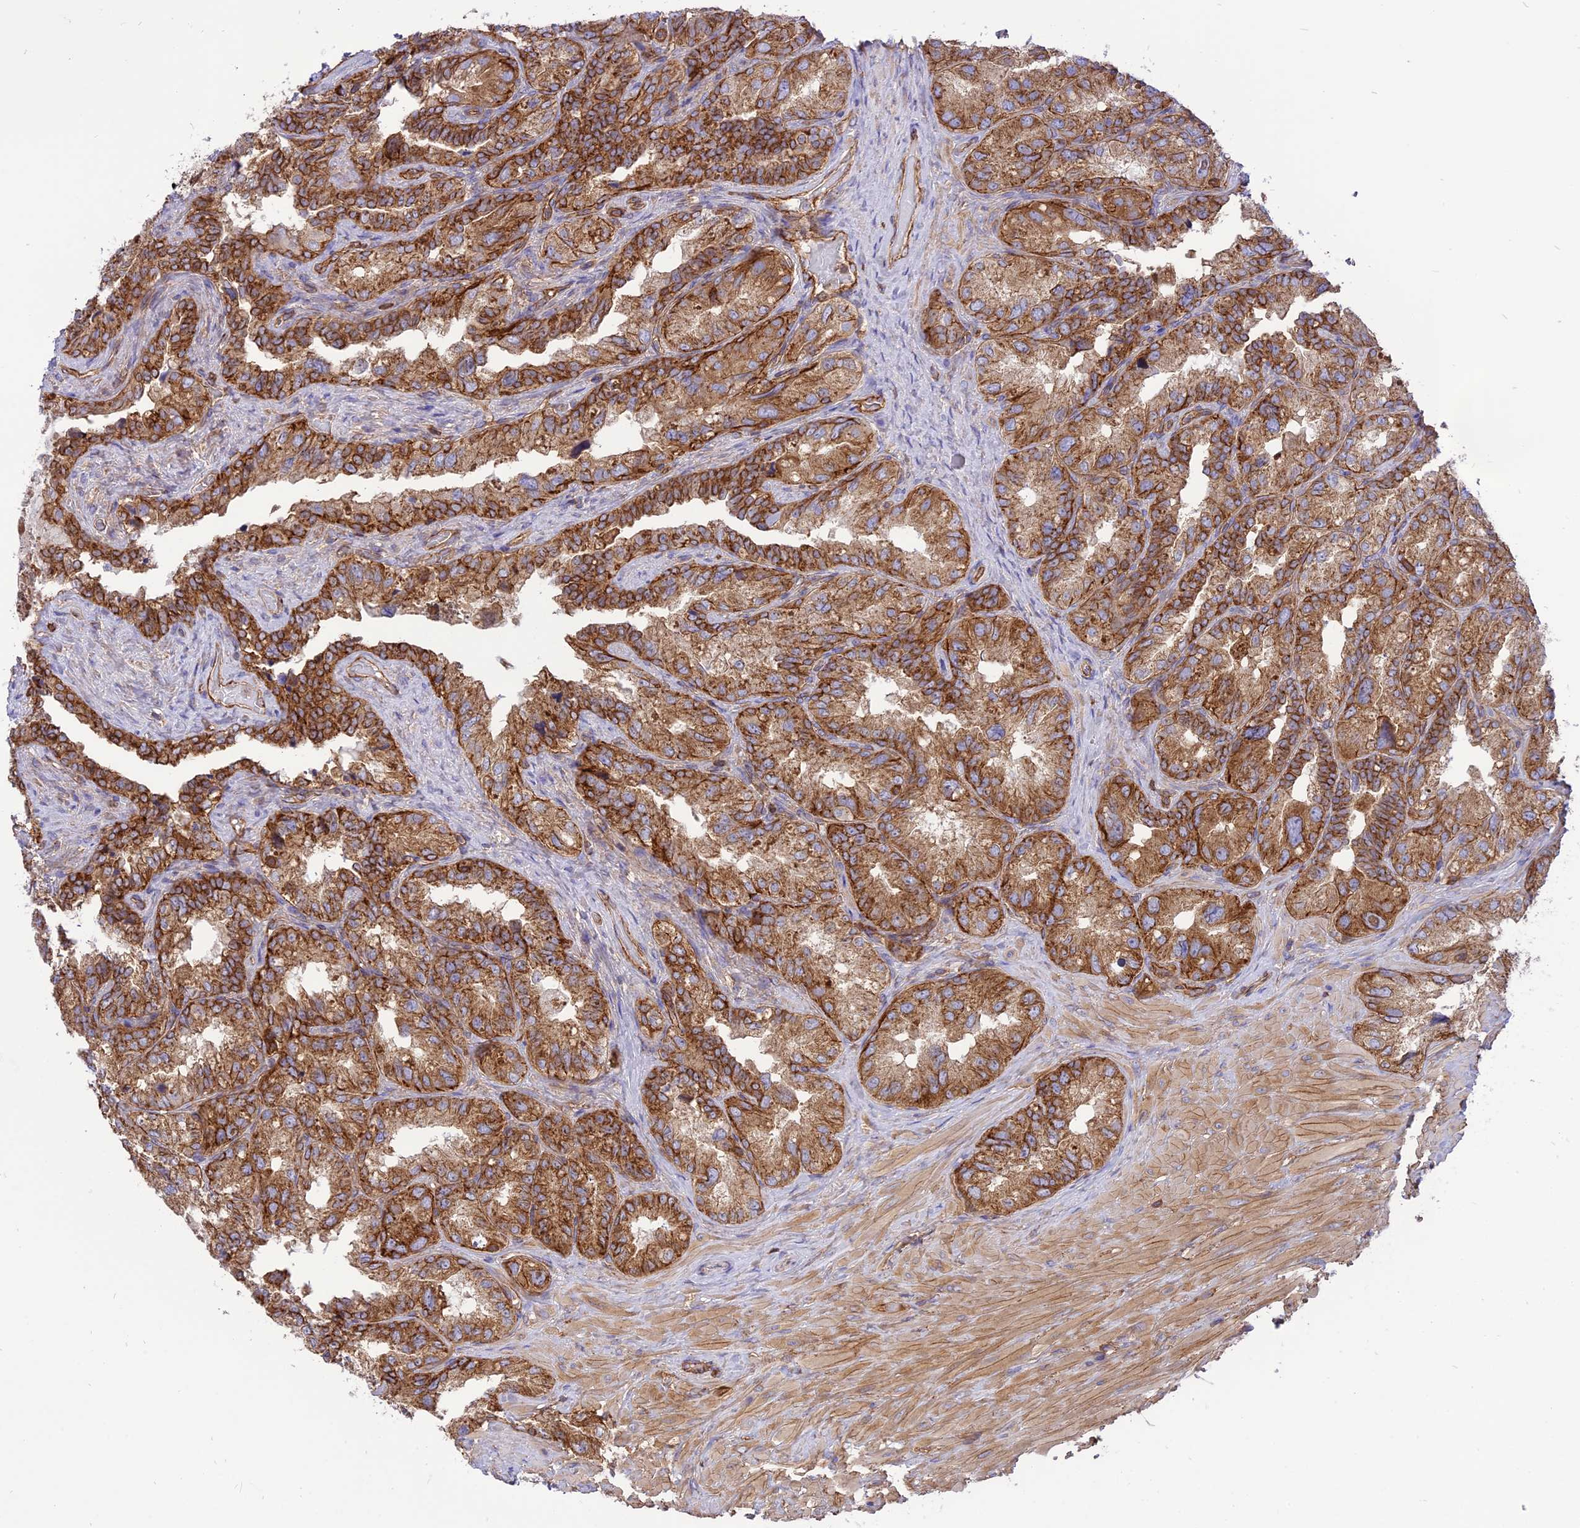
{"staining": {"intensity": "strong", "quantity": ">75%", "location": "cytoplasmic/membranous"}, "tissue": "seminal vesicle", "cell_type": "Glandular cells", "image_type": "normal", "snomed": [{"axis": "morphology", "description": "Normal tissue, NOS"}, {"axis": "topography", "description": "Seminal veicle"}, {"axis": "topography", "description": "Peripheral nerve tissue"}], "caption": "About >75% of glandular cells in unremarkable seminal vesicle reveal strong cytoplasmic/membranous protein positivity as visualized by brown immunohistochemical staining.", "gene": "SEPTIN9", "patient": {"sex": "male", "age": 67}}